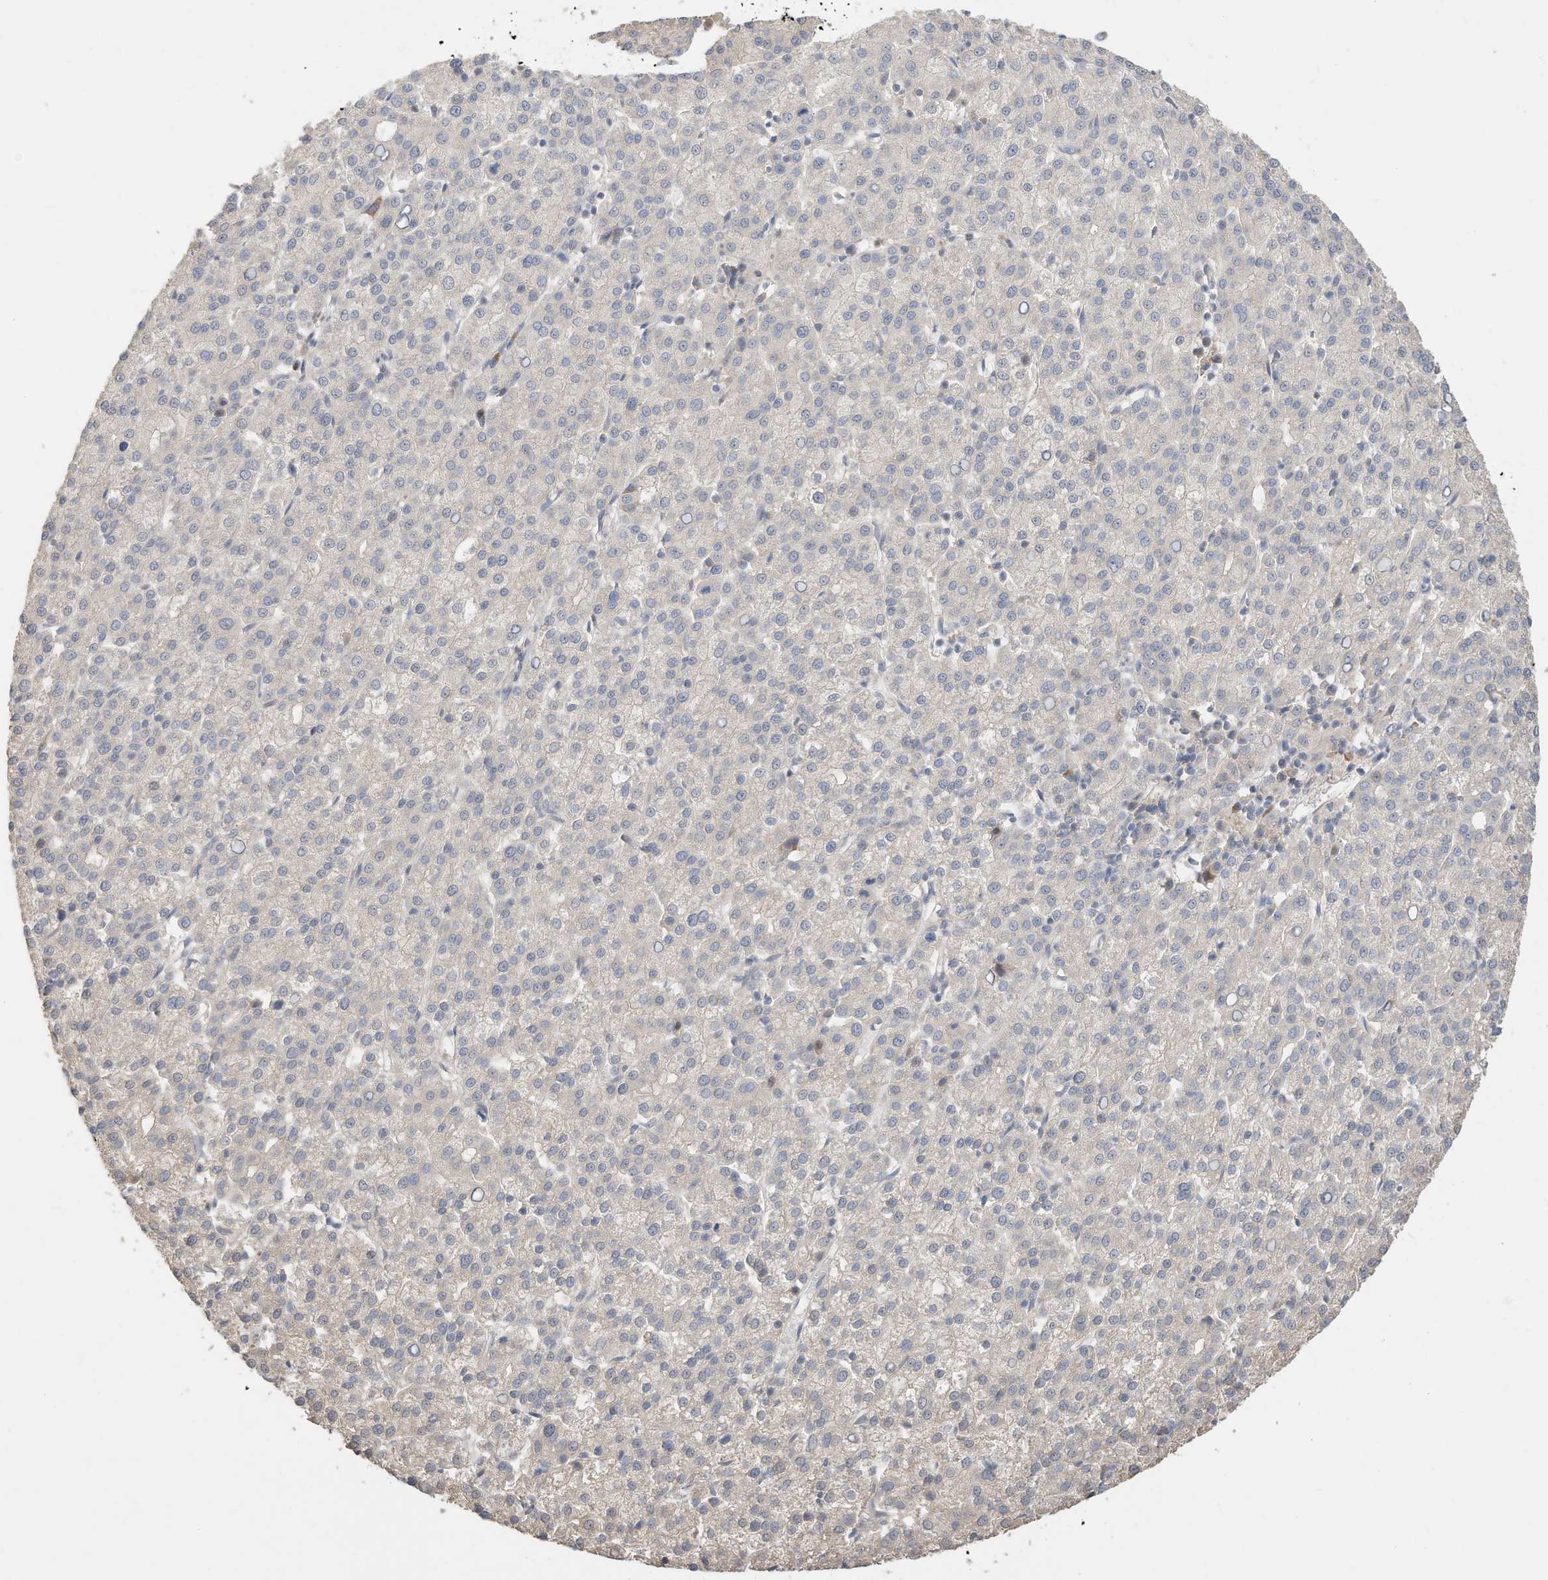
{"staining": {"intensity": "negative", "quantity": "none", "location": "none"}, "tissue": "liver cancer", "cell_type": "Tumor cells", "image_type": "cancer", "snomed": [{"axis": "morphology", "description": "Carcinoma, Hepatocellular, NOS"}, {"axis": "topography", "description": "Liver"}], "caption": "High magnification brightfield microscopy of hepatocellular carcinoma (liver) stained with DAB (3,3'-diaminobenzidine) (brown) and counterstained with hematoxylin (blue): tumor cells show no significant expression. Nuclei are stained in blue.", "gene": "CAGE1", "patient": {"sex": "female", "age": 58}}